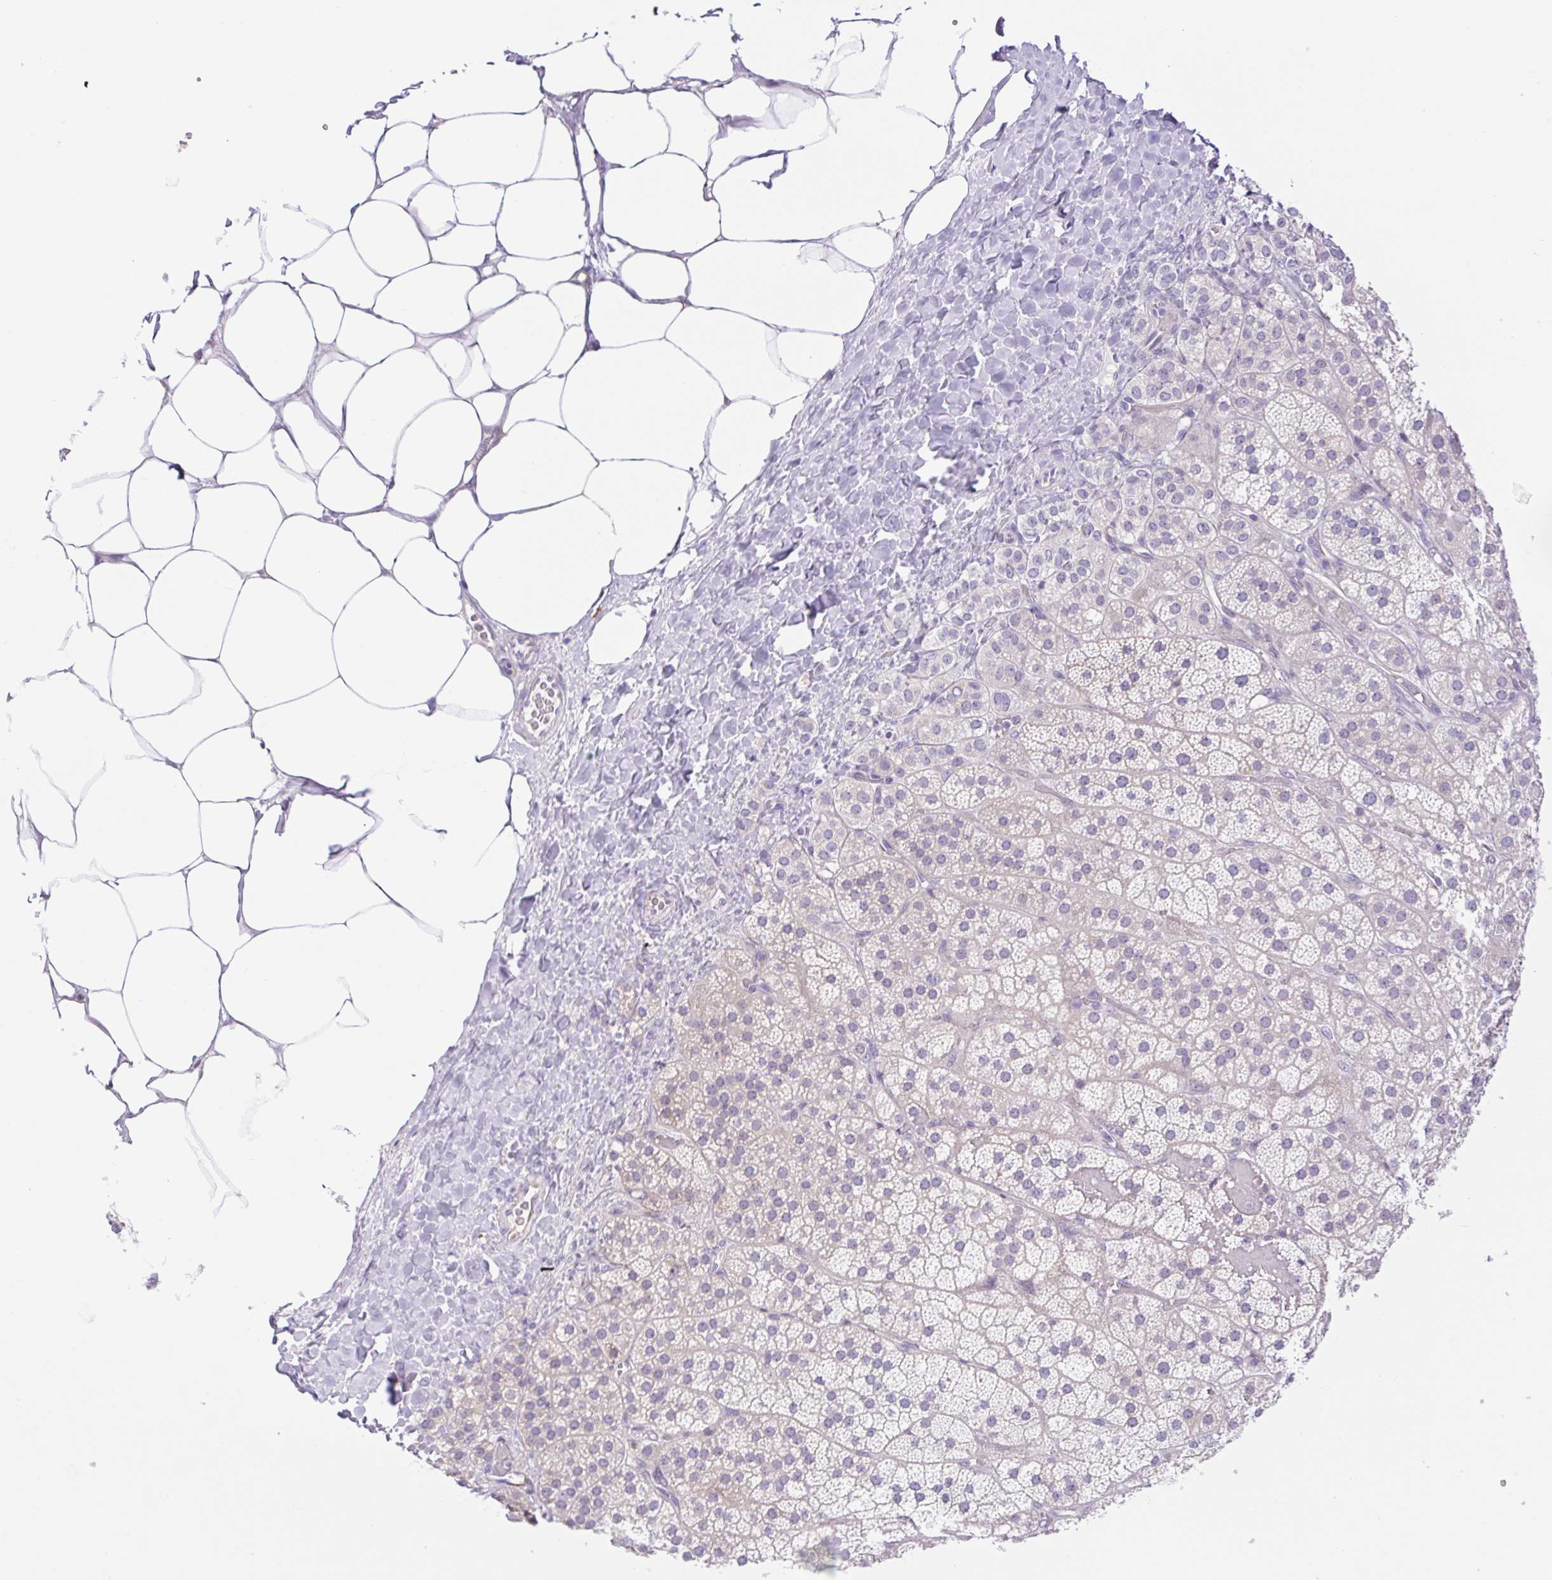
{"staining": {"intensity": "weak", "quantity": "25%-75%", "location": "cytoplasmic/membranous"}, "tissue": "adrenal gland", "cell_type": "Glandular cells", "image_type": "normal", "snomed": [{"axis": "morphology", "description": "Normal tissue, NOS"}, {"axis": "topography", "description": "Adrenal gland"}], "caption": "Brown immunohistochemical staining in normal adrenal gland exhibits weak cytoplasmic/membranous expression in approximately 25%-75% of glandular cells.", "gene": "FAM177B", "patient": {"sex": "male", "age": 57}}